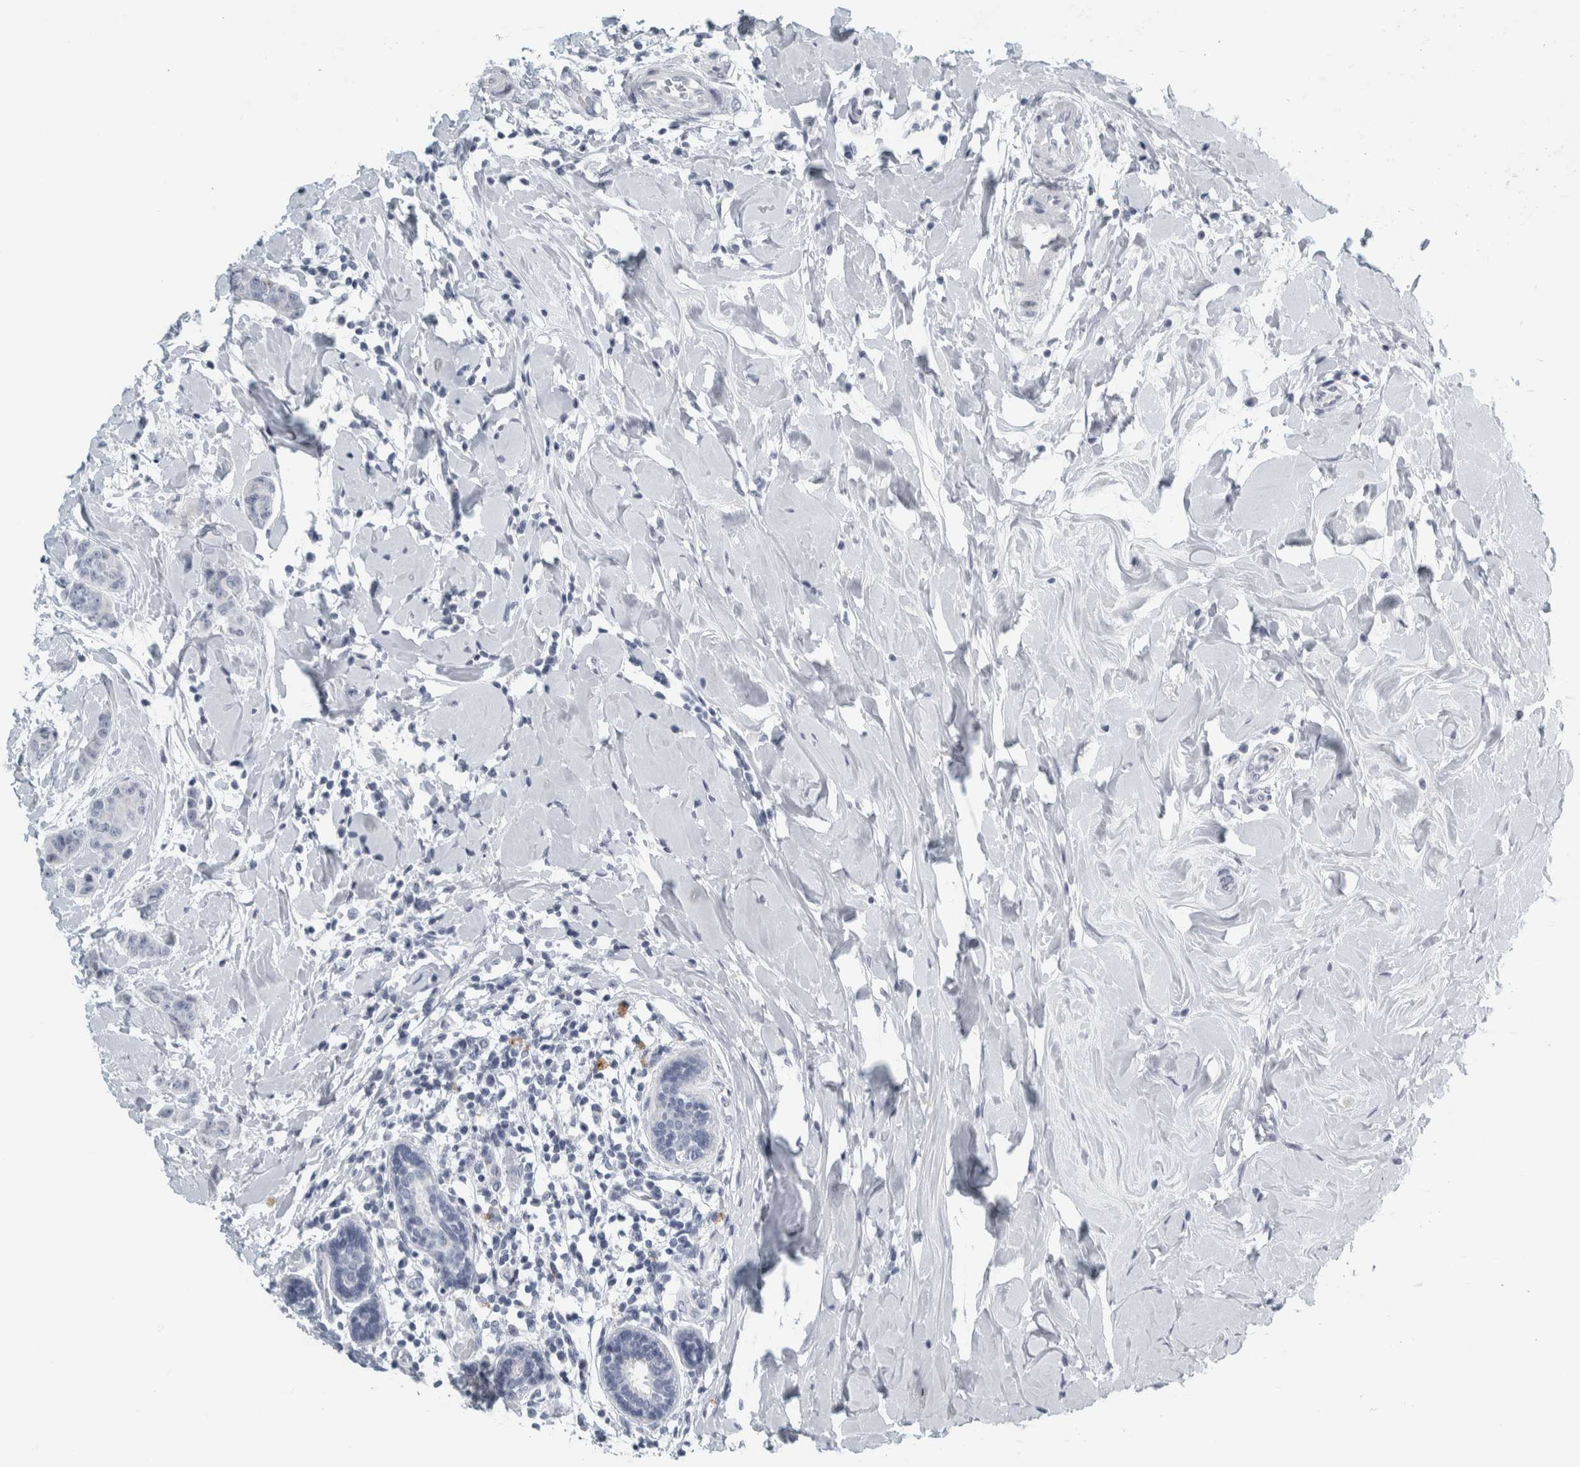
{"staining": {"intensity": "negative", "quantity": "none", "location": "none"}, "tissue": "breast cancer", "cell_type": "Tumor cells", "image_type": "cancer", "snomed": [{"axis": "morphology", "description": "Normal tissue, NOS"}, {"axis": "morphology", "description": "Duct carcinoma"}, {"axis": "topography", "description": "Breast"}], "caption": "Human breast cancer (invasive ductal carcinoma) stained for a protein using immunohistochemistry (IHC) shows no staining in tumor cells.", "gene": "CPE", "patient": {"sex": "female", "age": 40}}